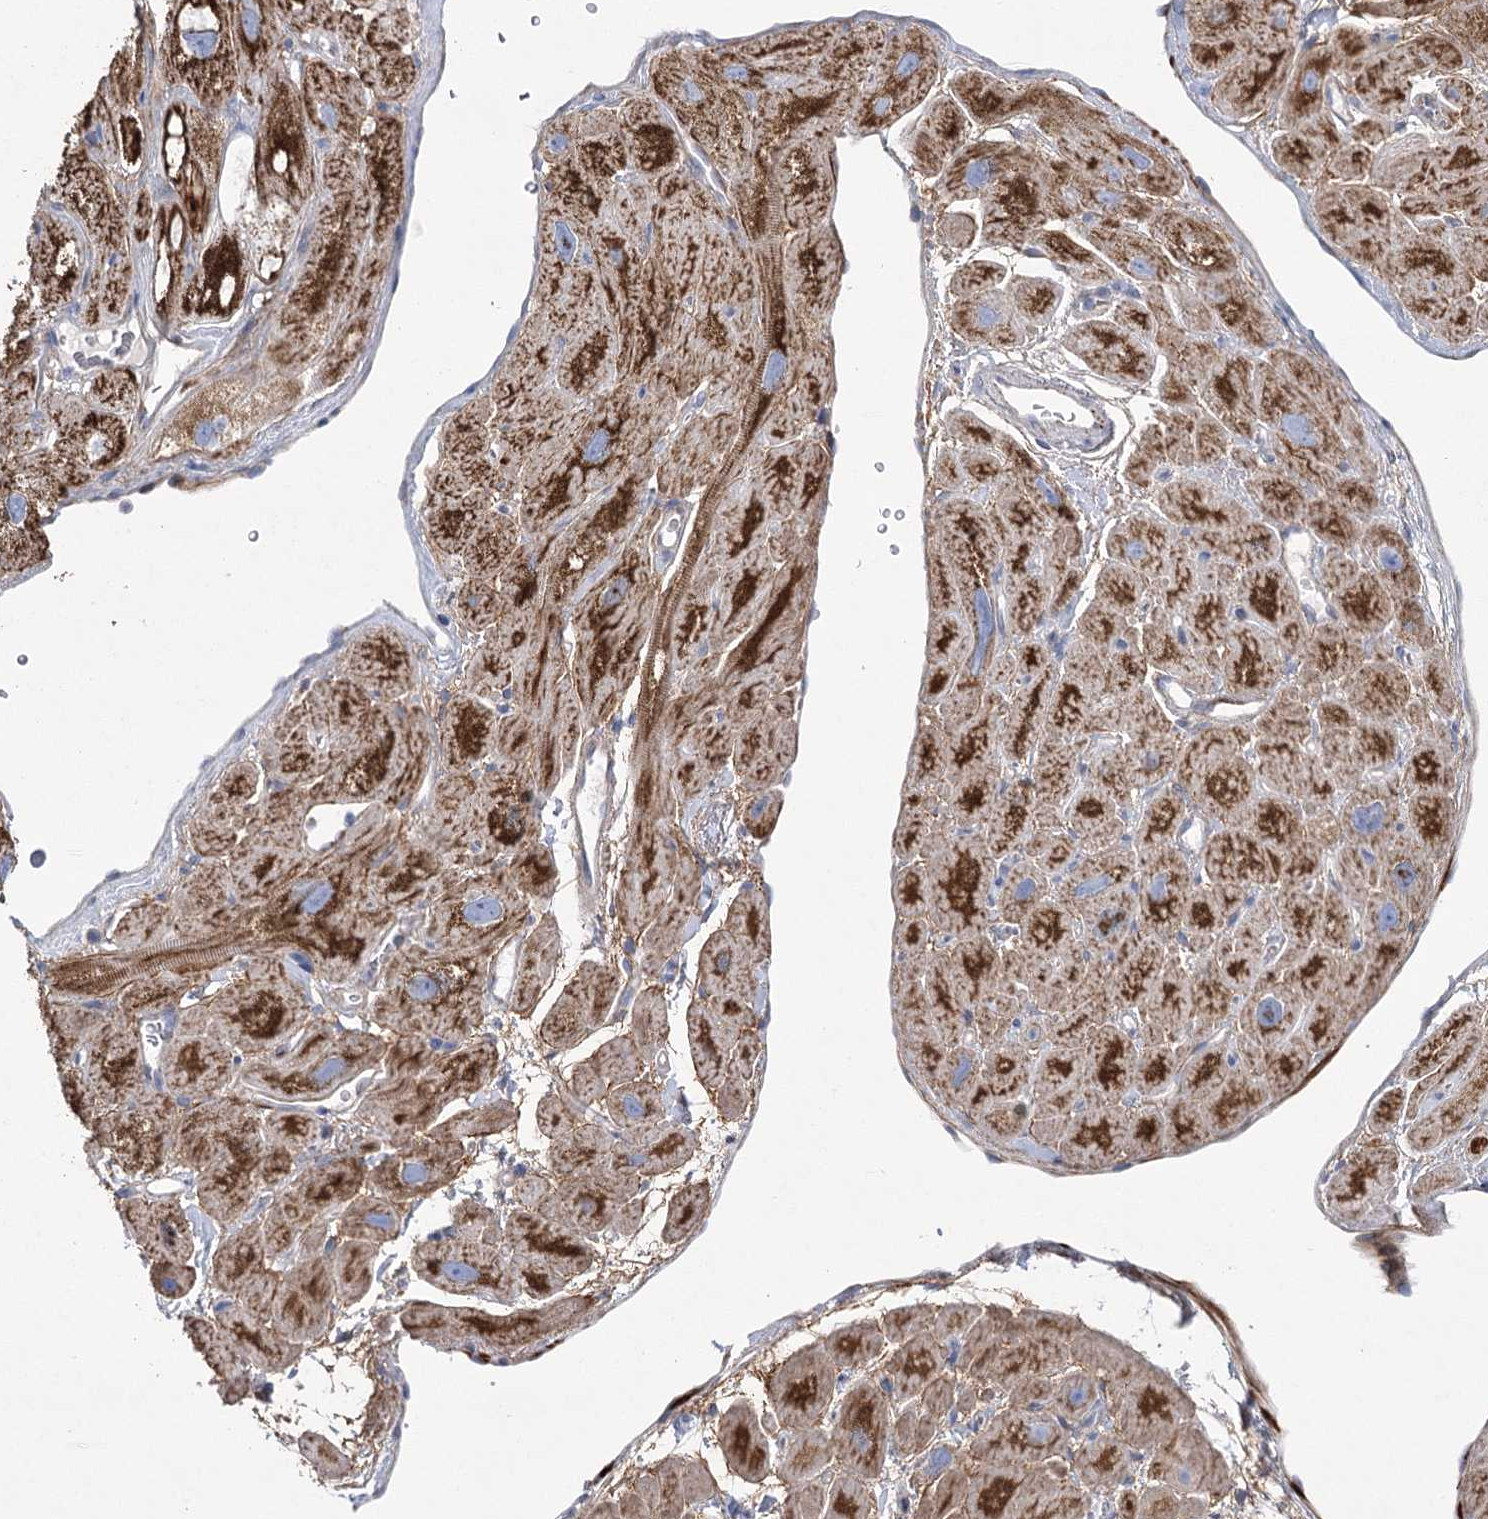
{"staining": {"intensity": "strong", "quantity": ">75%", "location": "cytoplasmic/membranous"}, "tissue": "heart muscle", "cell_type": "Cardiomyocytes", "image_type": "normal", "snomed": [{"axis": "morphology", "description": "Normal tissue, NOS"}, {"axis": "topography", "description": "Heart"}], "caption": "Immunohistochemistry (IHC) staining of unremarkable heart muscle, which exhibits high levels of strong cytoplasmic/membranous positivity in approximately >75% of cardiomyocytes indicating strong cytoplasmic/membranous protein staining. The staining was performed using DAB (brown) for protein detection and nuclei were counterstained in hematoxylin (blue).", "gene": "SNX7", "patient": {"sex": "male", "age": 49}}